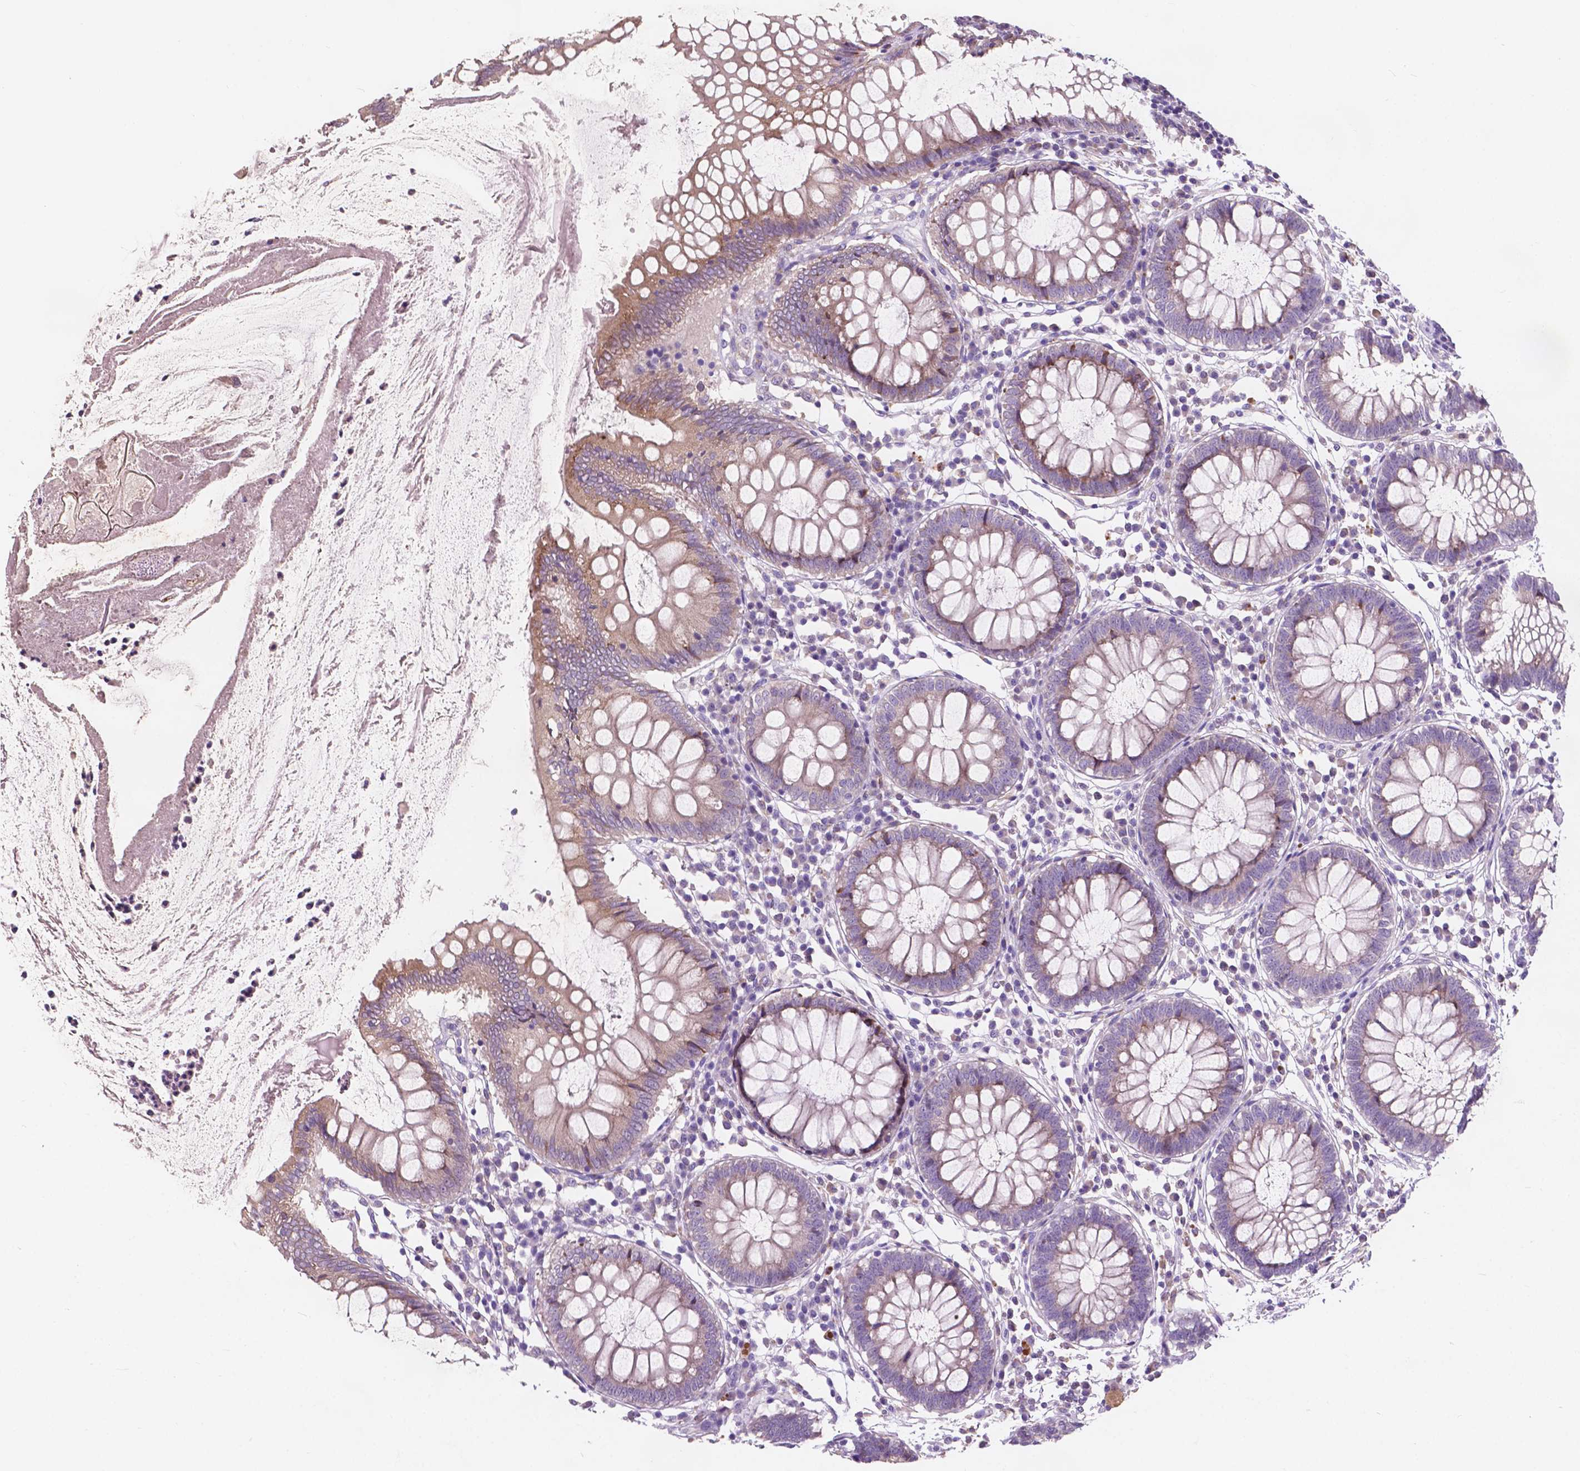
{"staining": {"intensity": "negative", "quantity": "none", "location": "none"}, "tissue": "colon", "cell_type": "Endothelial cells", "image_type": "normal", "snomed": [{"axis": "morphology", "description": "Normal tissue, NOS"}, {"axis": "morphology", "description": "Adenocarcinoma, NOS"}, {"axis": "topography", "description": "Colon"}], "caption": "Endothelial cells are negative for protein expression in unremarkable human colon. The staining is performed using DAB brown chromogen with nuclei counter-stained in using hematoxylin.", "gene": "IREB2", "patient": {"sex": "male", "age": 83}}